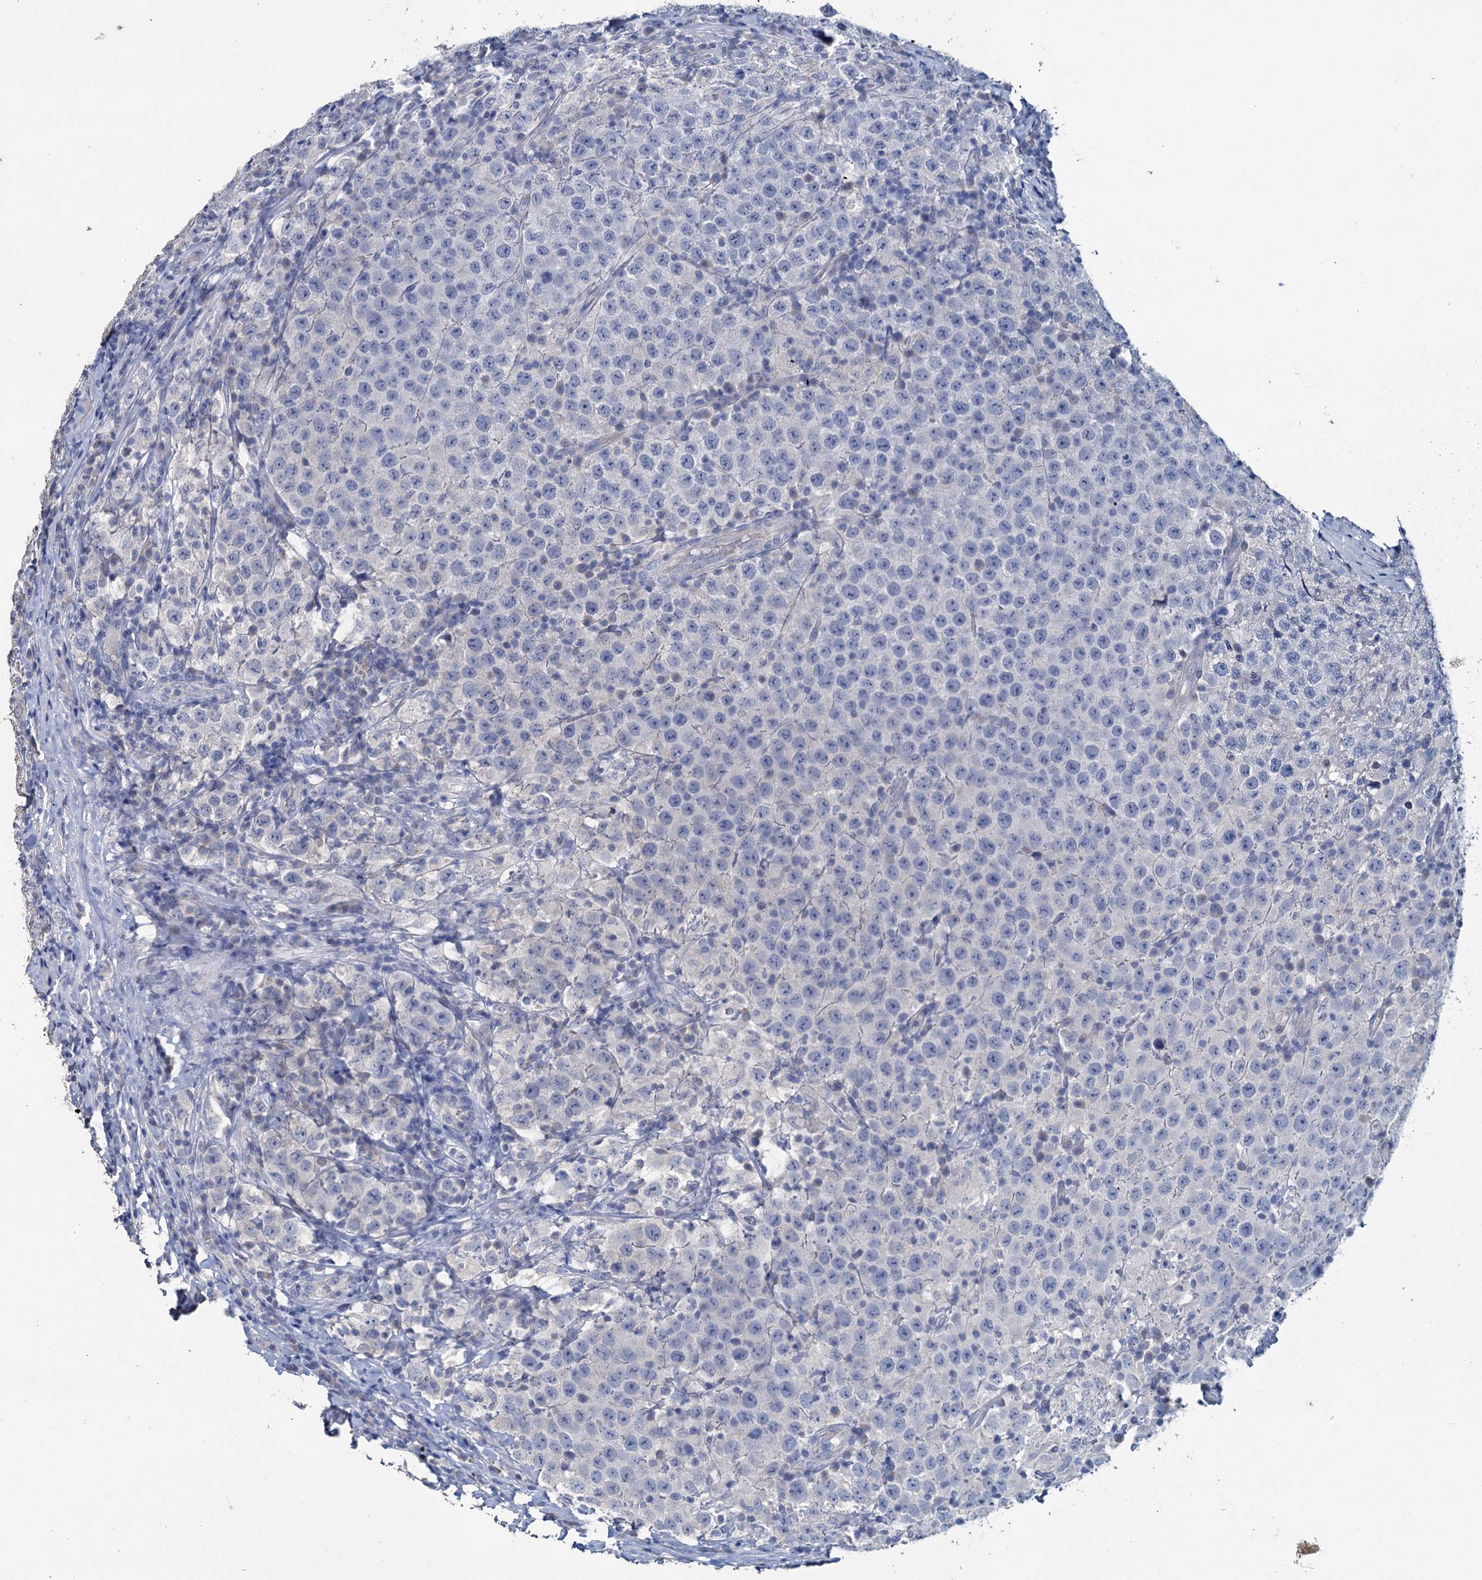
{"staining": {"intensity": "negative", "quantity": "none", "location": "none"}, "tissue": "testis cancer", "cell_type": "Tumor cells", "image_type": "cancer", "snomed": [{"axis": "morphology", "description": "Normal tissue, NOS"}, {"axis": "morphology", "description": "Urothelial carcinoma, High grade"}, {"axis": "morphology", "description": "Seminoma, NOS"}, {"axis": "morphology", "description": "Carcinoma, Embryonal, NOS"}, {"axis": "topography", "description": "Urinary bladder"}, {"axis": "topography", "description": "Testis"}], "caption": "The photomicrograph displays no significant expression in tumor cells of testis cancer.", "gene": "SNCB", "patient": {"sex": "male", "age": 41}}